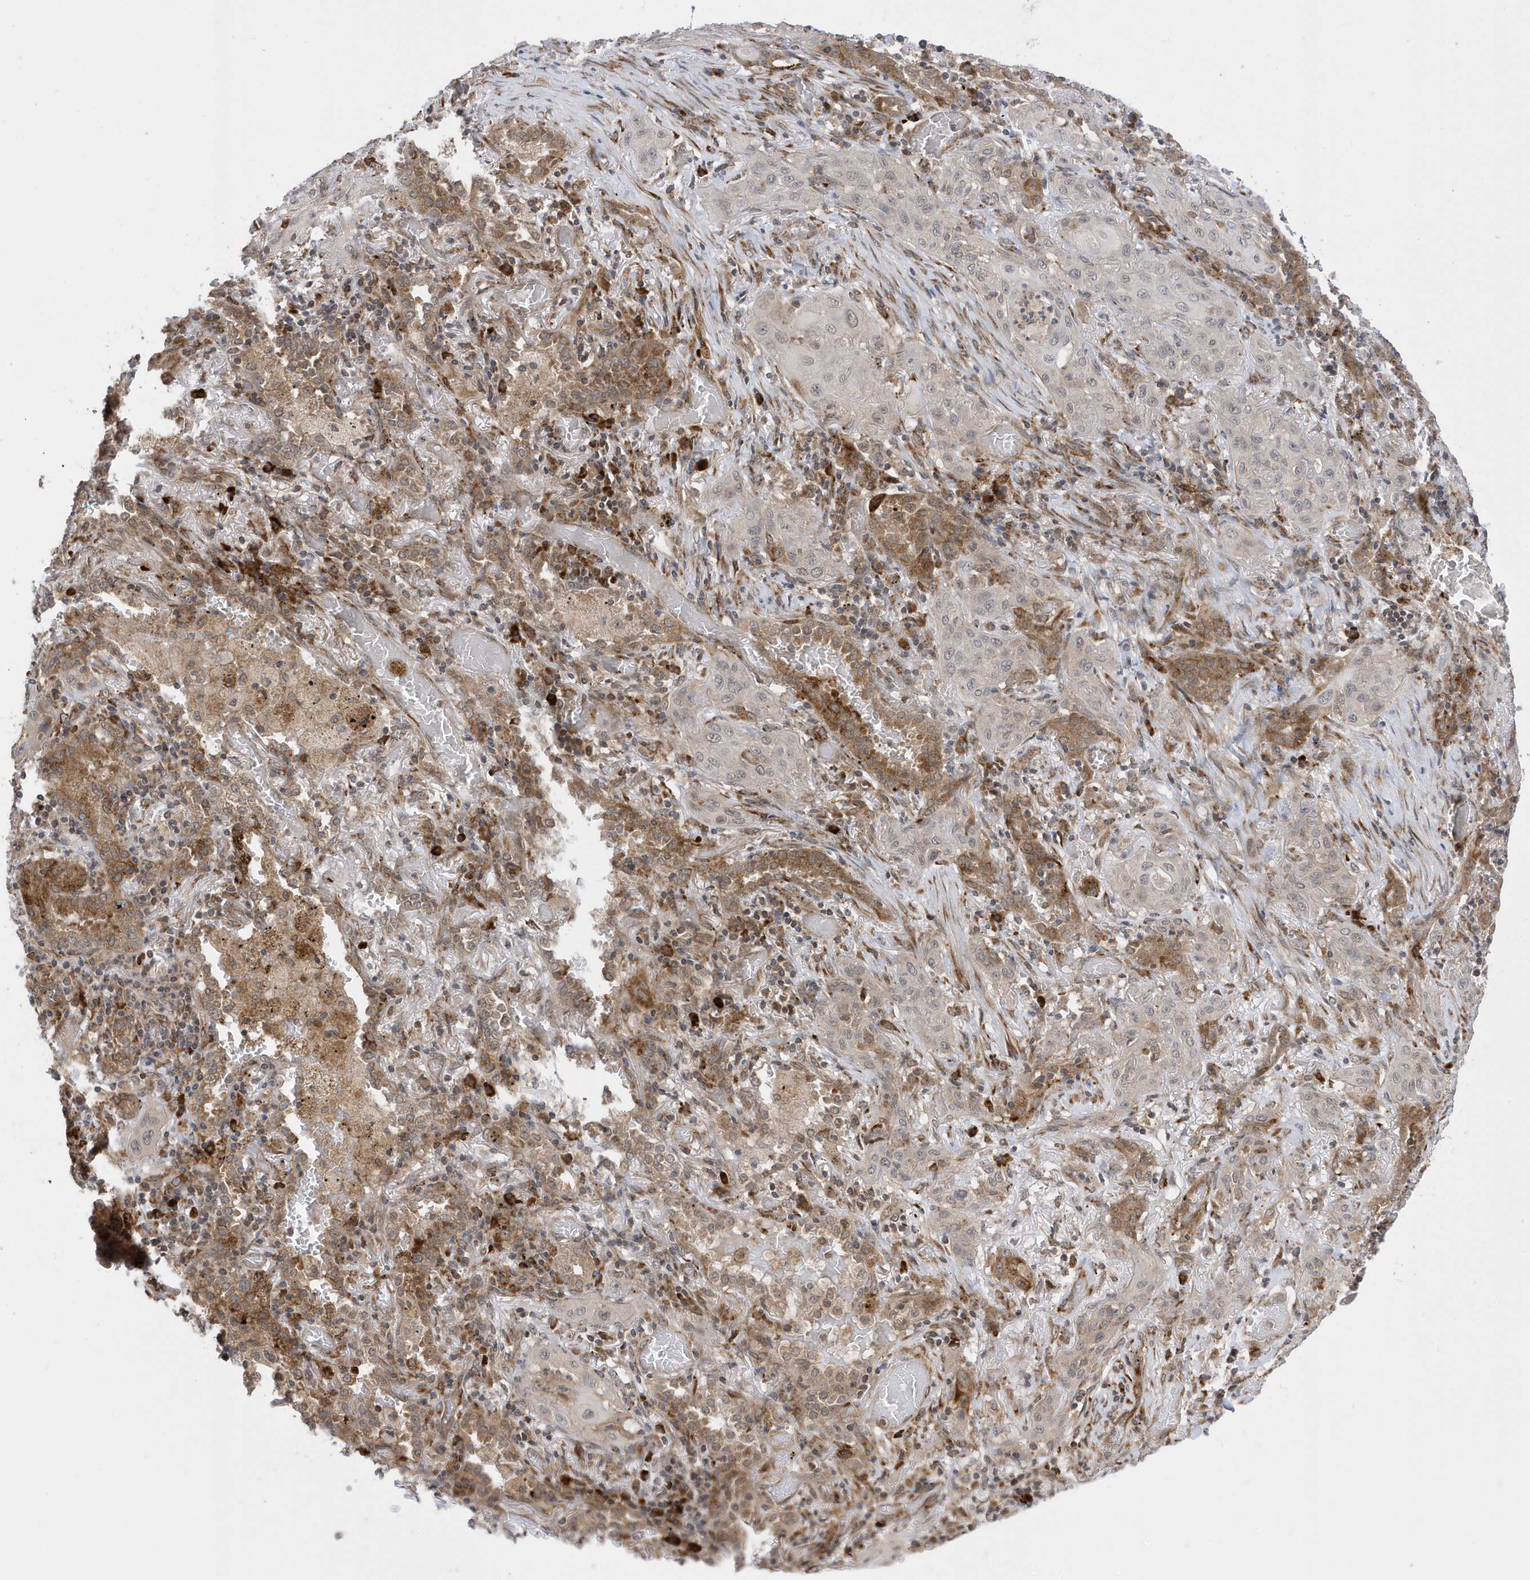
{"staining": {"intensity": "negative", "quantity": "none", "location": "none"}, "tissue": "lung cancer", "cell_type": "Tumor cells", "image_type": "cancer", "snomed": [{"axis": "morphology", "description": "Squamous cell carcinoma, NOS"}, {"axis": "topography", "description": "Lung"}], "caption": "The image shows no significant positivity in tumor cells of lung cancer (squamous cell carcinoma).", "gene": "METTL21A", "patient": {"sex": "female", "age": 47}}